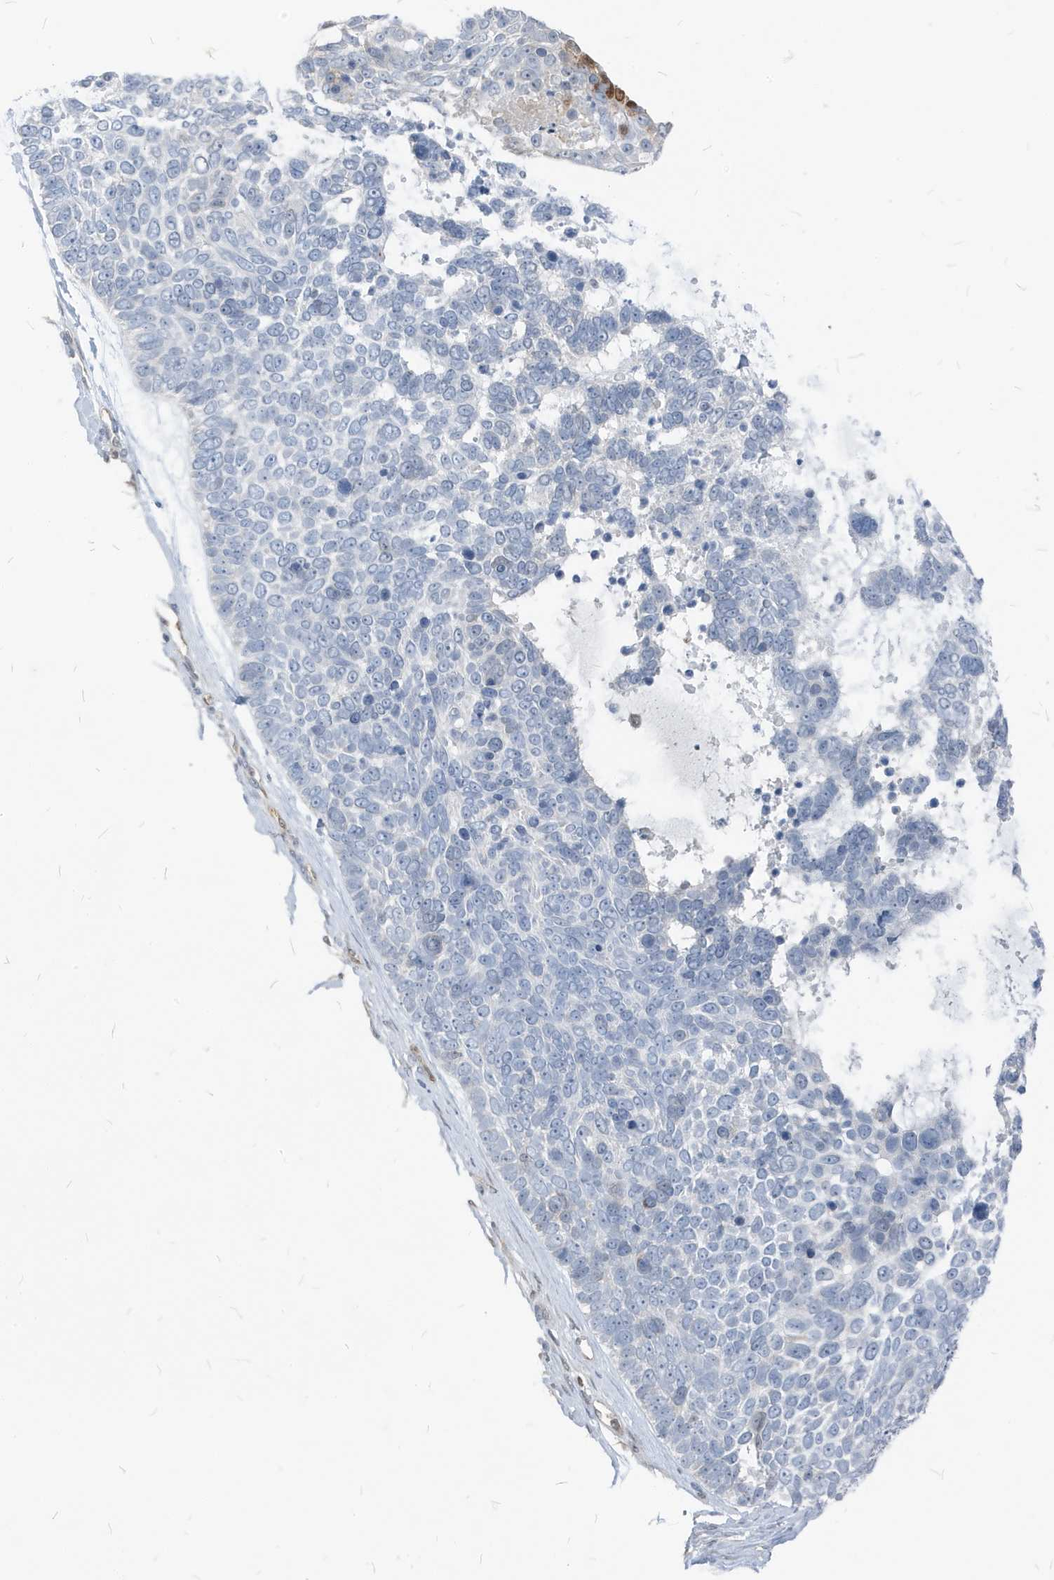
{"staining": {"intensity": "negative", "quantity": "none", "location": "none"}, "tissue": "skin cancer", "cell_type": "Tumor cells", "image_type": "cancer", "snomed": [{"axis": "morphology", "description": "Basal cell carcinoma"}, {"axis": "topography", "description": "Skin"}], "caption": "This is an immunohistochemistry photomicrograph of human skin basal cell carcinoma. There is no staining in tumor cells.", "gene": "NCOA7", "patient": {"sex": "female", "age": 81}}